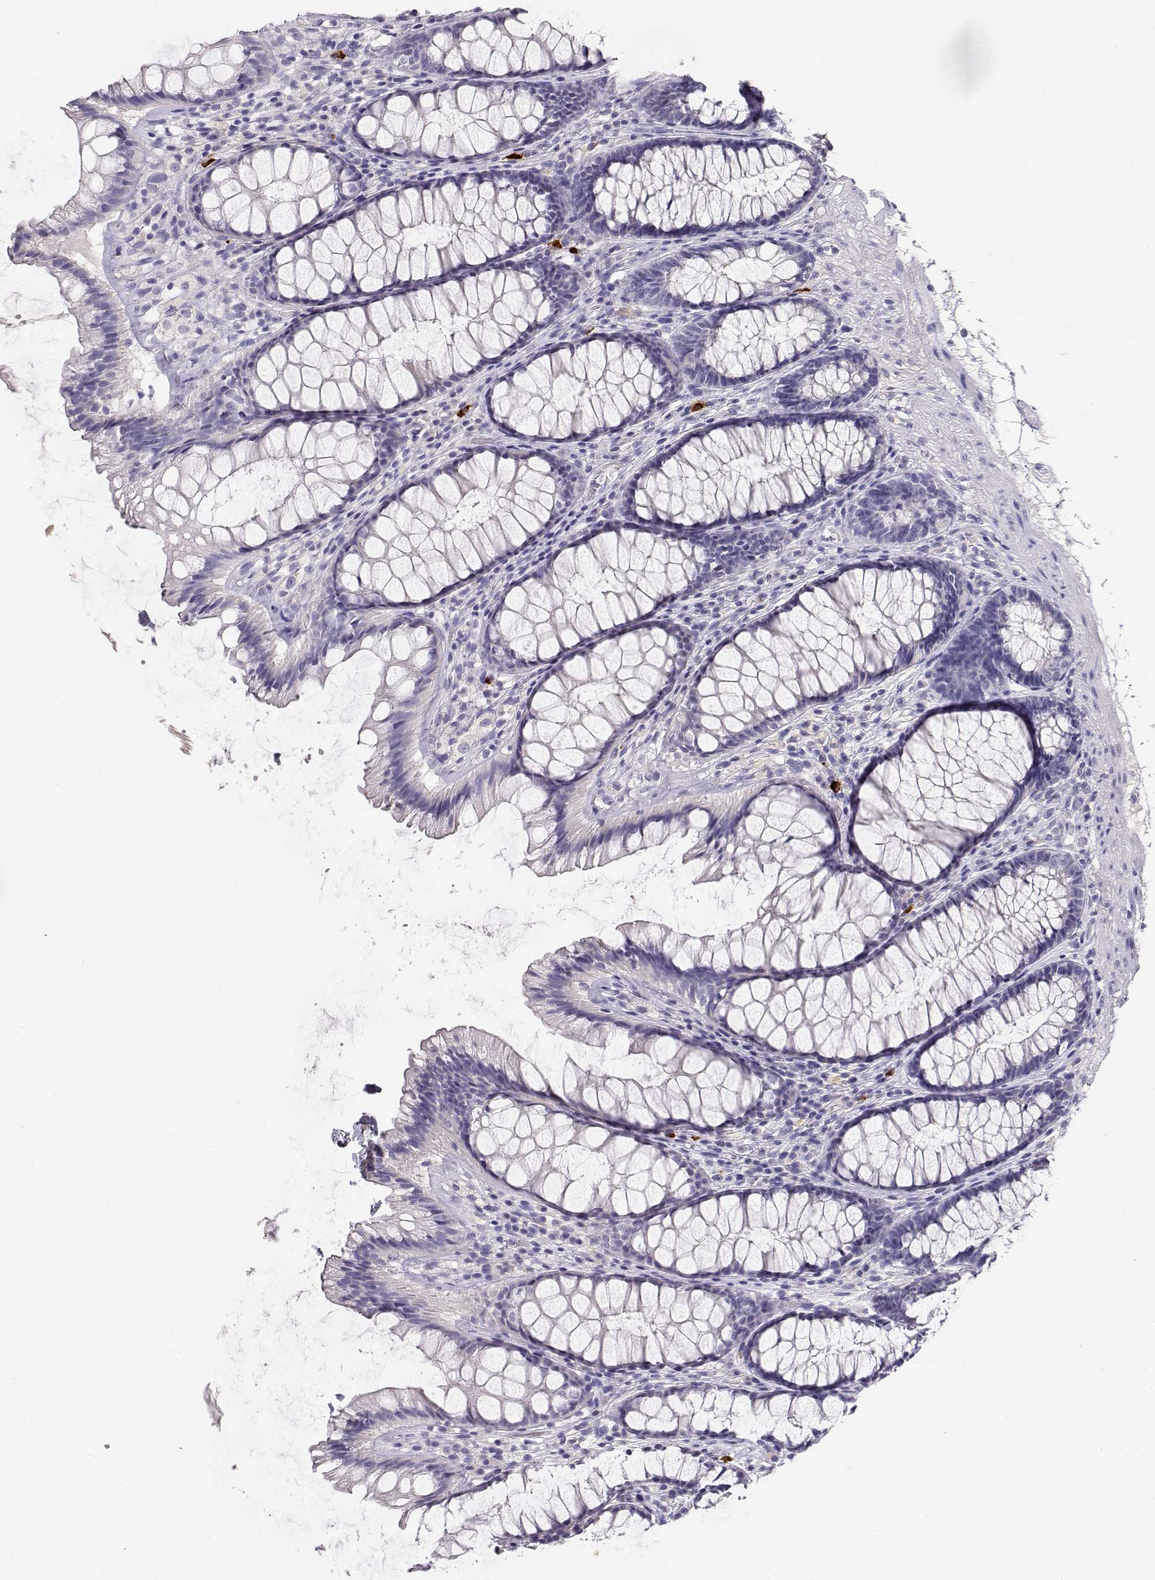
{"staining": {"intensity": "negative", "quantity": "none", "location": "none"}, "tissue": "rectum", "cell_type": "Glandular cells", "image_type": "normal", "snomed": [{"axis": "morphology", "description": "Normal tissue, NOS"}, {"axis": "topography", "description": "Rectum"}], "caption": "The image reveals no significant staining in glandular cells of rectum. (Stains: DAB (3,3'-diaminobenzidine) immunohistochemistry with hematoxylin counter stain, Microscopy: brightfield microscopy at high magnification).", "gene": "GPR174", "patient": {"sex": "male", "age": 72}}